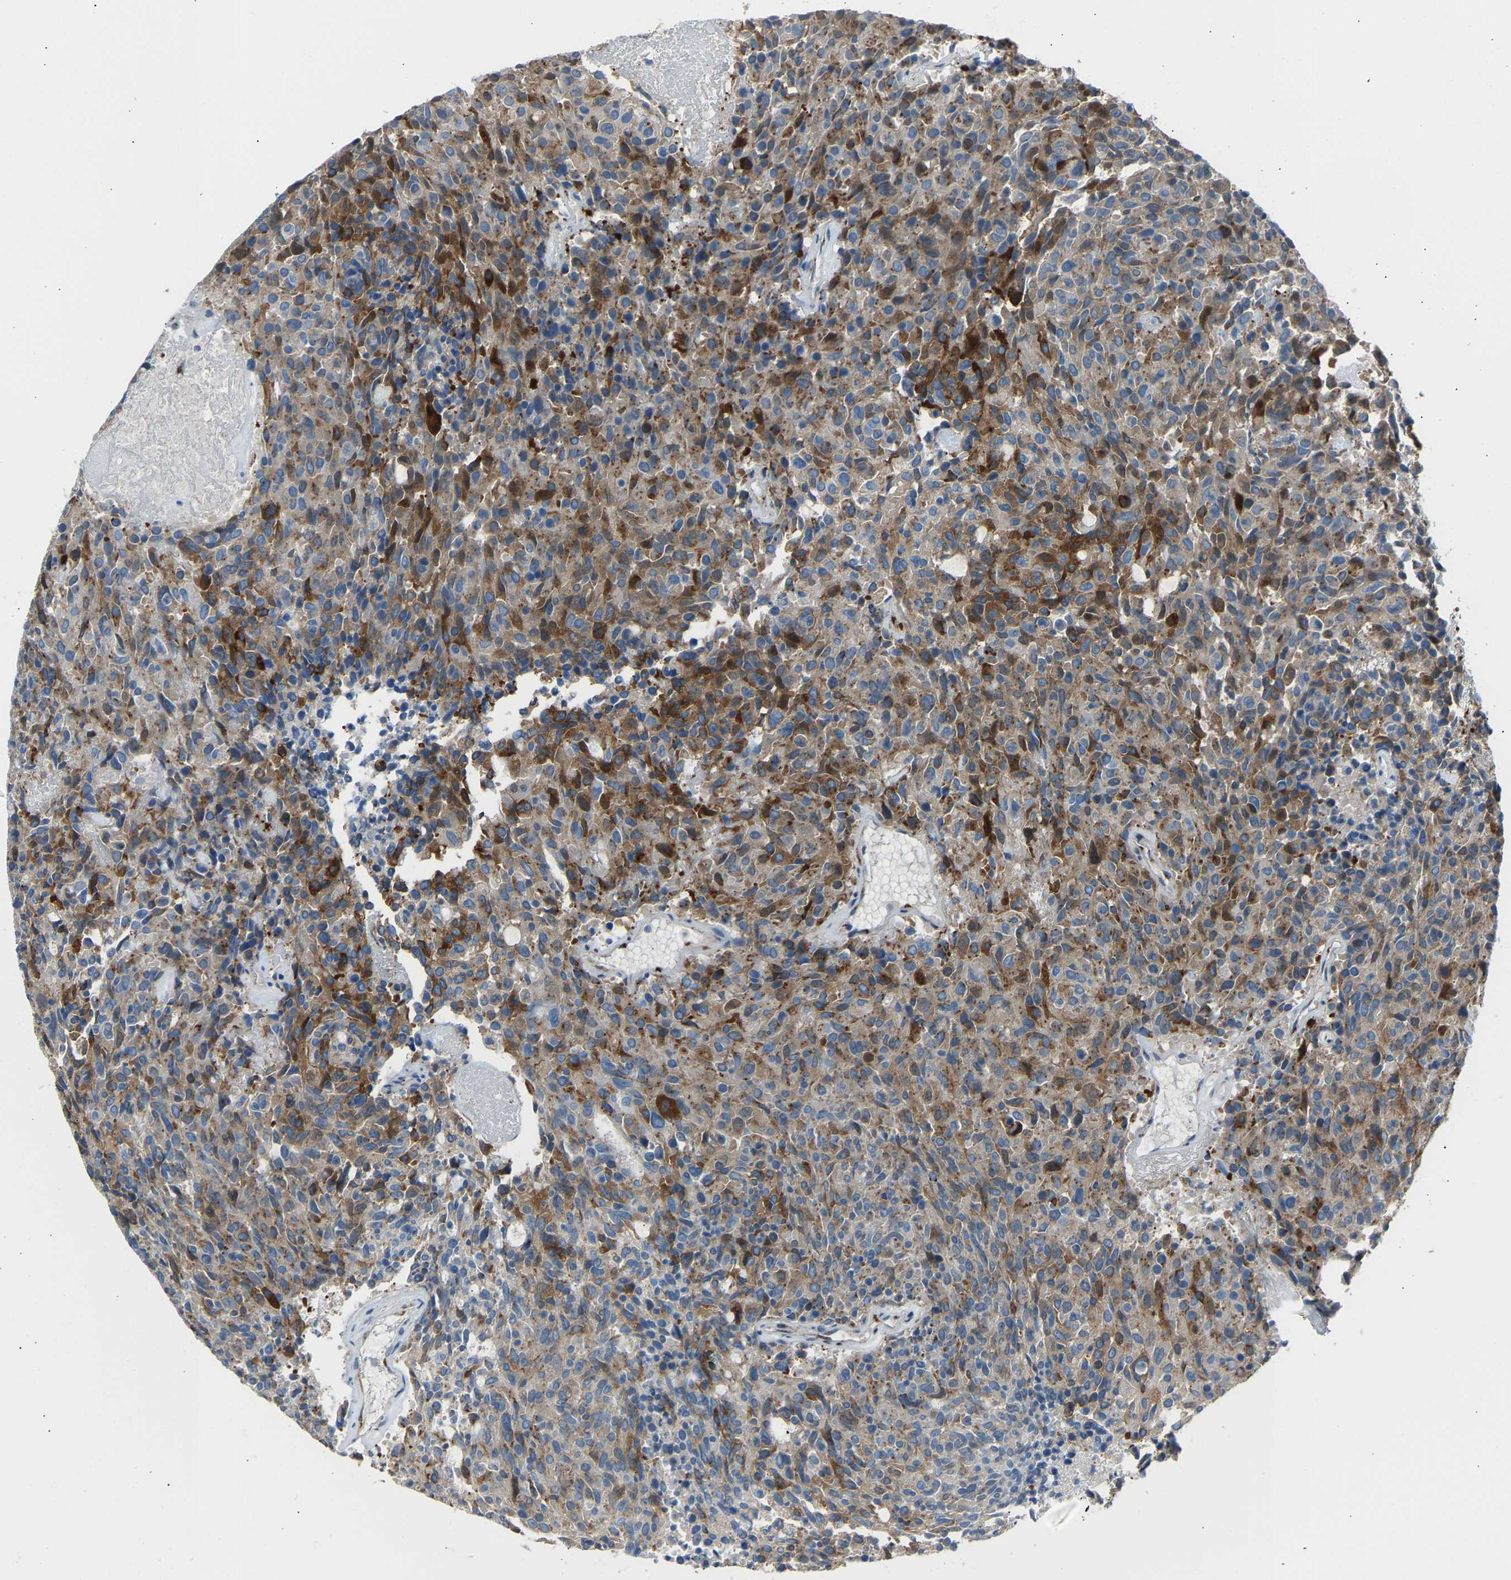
{"staining": {"intensity": "moderate", "quantity": ">75%", "location": "cytoplasmic/membranous"}, "tissue": "carcinoid", "cell_type": "Tumor cells", "image_type": "cancer", "snomed": [{"axis": "morphology", "description": "Carcinoid, malignant, NOS"}, {"axis": "topography", "description": "Pancreas"}], "caption": "The image demonstrates staining of carcinoid, revealing moderate cytoplasmic/membranous protein staining (brown color) within tumor cells.", "gene": "CYREN", "patient": {"sex": "female", "age": 54}}